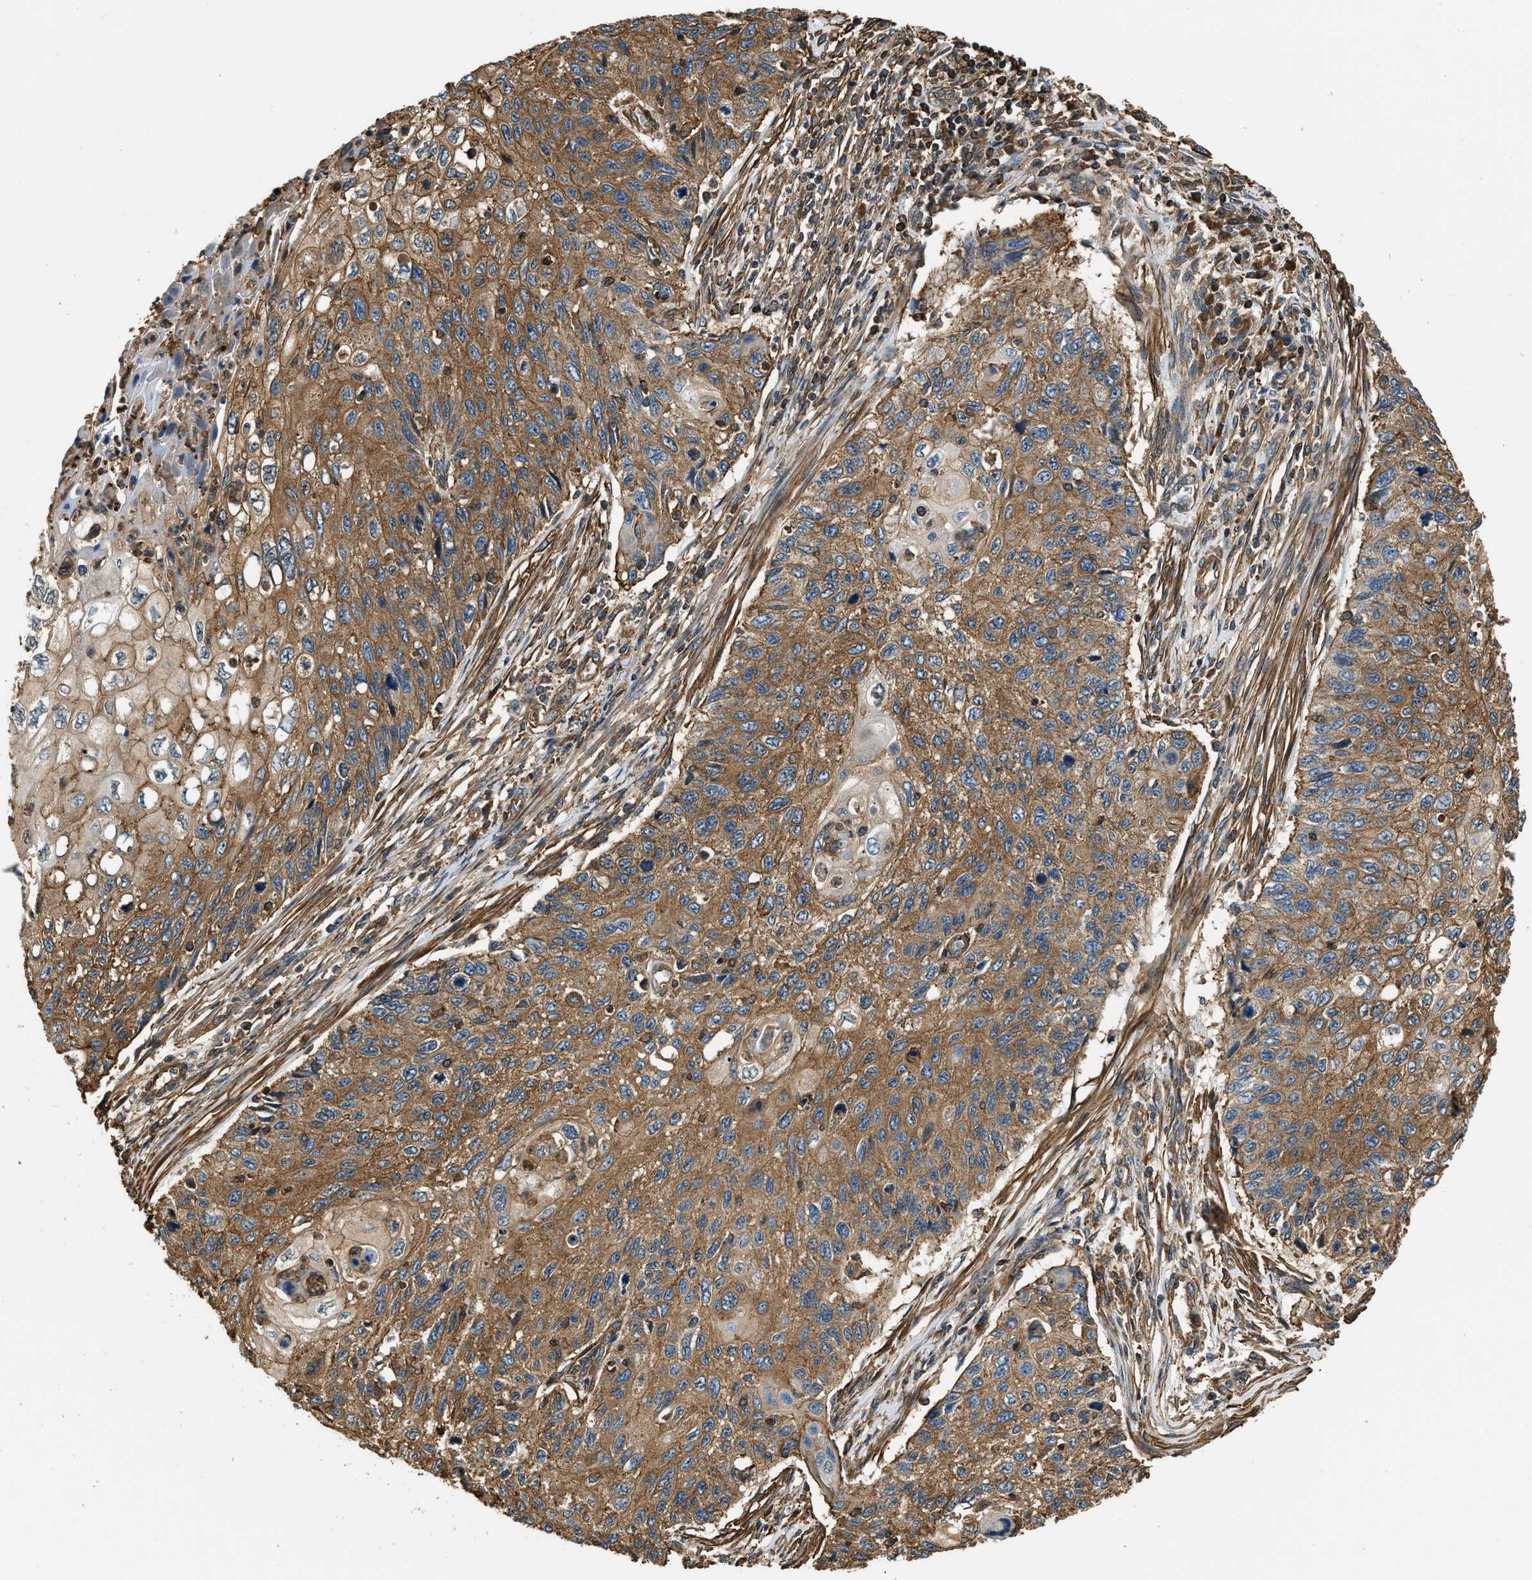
{"staining": {"intensity": "moderate", "quantity": ">75%", "location": "cytoplasmic/membranous"}, "tissue": "cervical cancer", "cell_type": "Tumor cells", "image_type": "cancer", "snomed": [{"axis": "morphology", "description": "Squamous cell carcinoma, NOS"}, {"axis": "topography", "description": "Cervix"}], "caption": "Protein analysis of squamous cell carcinoma (cervical) tissue demonstrates moderate cytoplasmic/membranous positivity in approximately >75% of tumor cells.", "gene": "YARS1", "patient": {"sex": "female", "age": 70}}